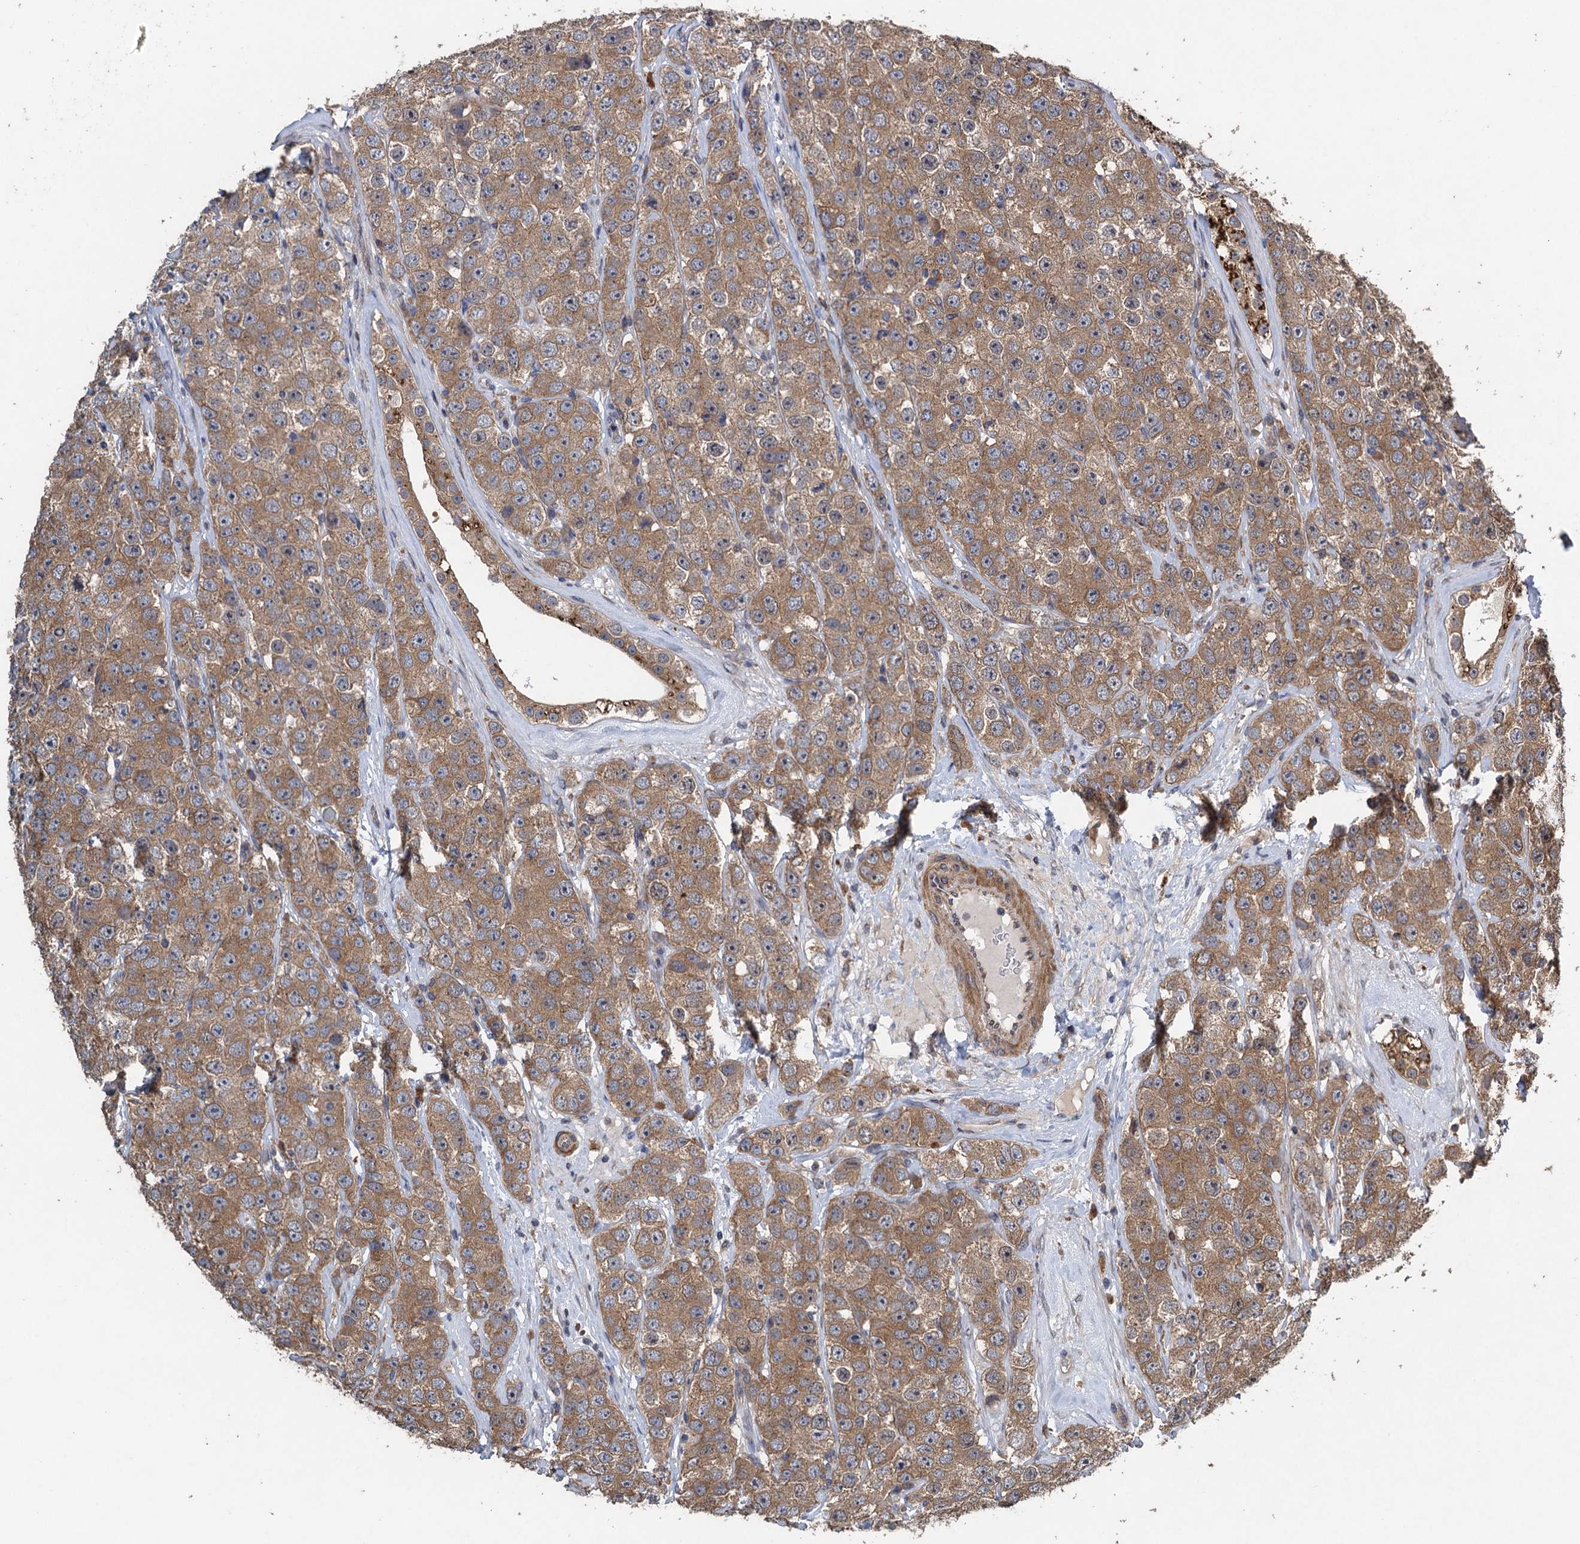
{"staining": {"intensity": "moderate", "quantity": ">75%", "location": "cytoplasmic/membranous"}, "tissue": "testis cancer", "cell_type": "Tumor cells", "image_type": "cancer", "snomed": [{"axis": "morphology", "description": "Seminoma, NOS"}, {"axis": "topography", "description": "Testis"}], "caption": "Testis seminoma tissue exhibits moderate cytoplasmic/membranous staining in approximately >75% of tumor cells, visualized by immunohistochemistry. (DAB = brown stain, brightfield microscopy at high magnification).", "gene": "CNTN5", "patient": {"sex": "male", "age": 28}}